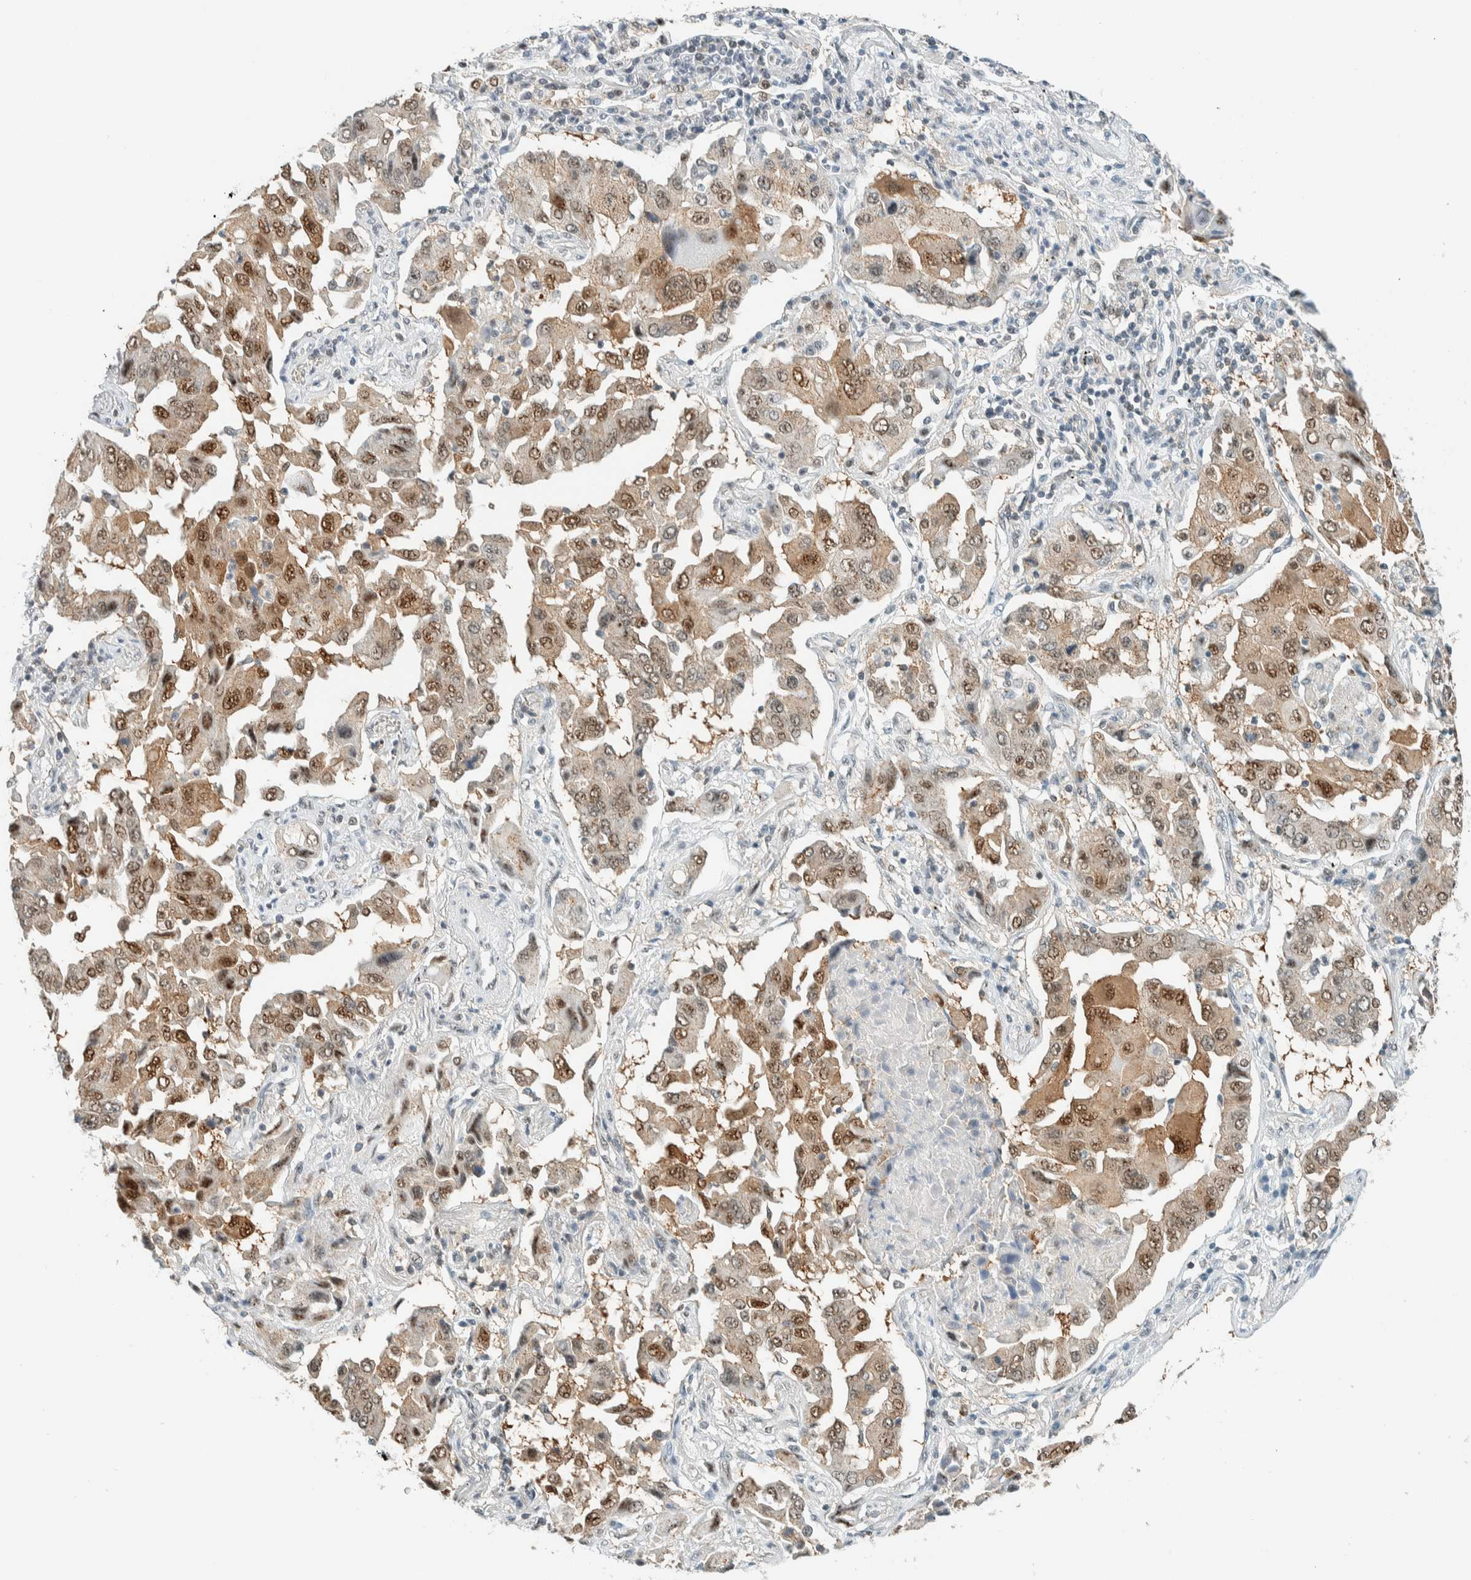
{"staining": {"intensity": "moderate", "quantity": ">75%", "location": "cytoplasmic/membranous,nuclear"}, "tissue": "lung cancer", "cell_type": "Tumor cells", "image_type": "cancer", "snomed": [{"axis": "morphology", "description": "Adenocarcinoma, NOS"}, {"axis": "topography", "description": "Lung"}], "caption": "A high-resolution micrograph shows IHC staining of lung cancer, which demonstrates moderate cytoplasmic/membranous and nuclear positivity in about >75% of tumor cells. (Brightfield microscopy of DAB IHC at high magnification).", "gene": "CYSRT1", "patient": {"sex": "female", "age": 65}}